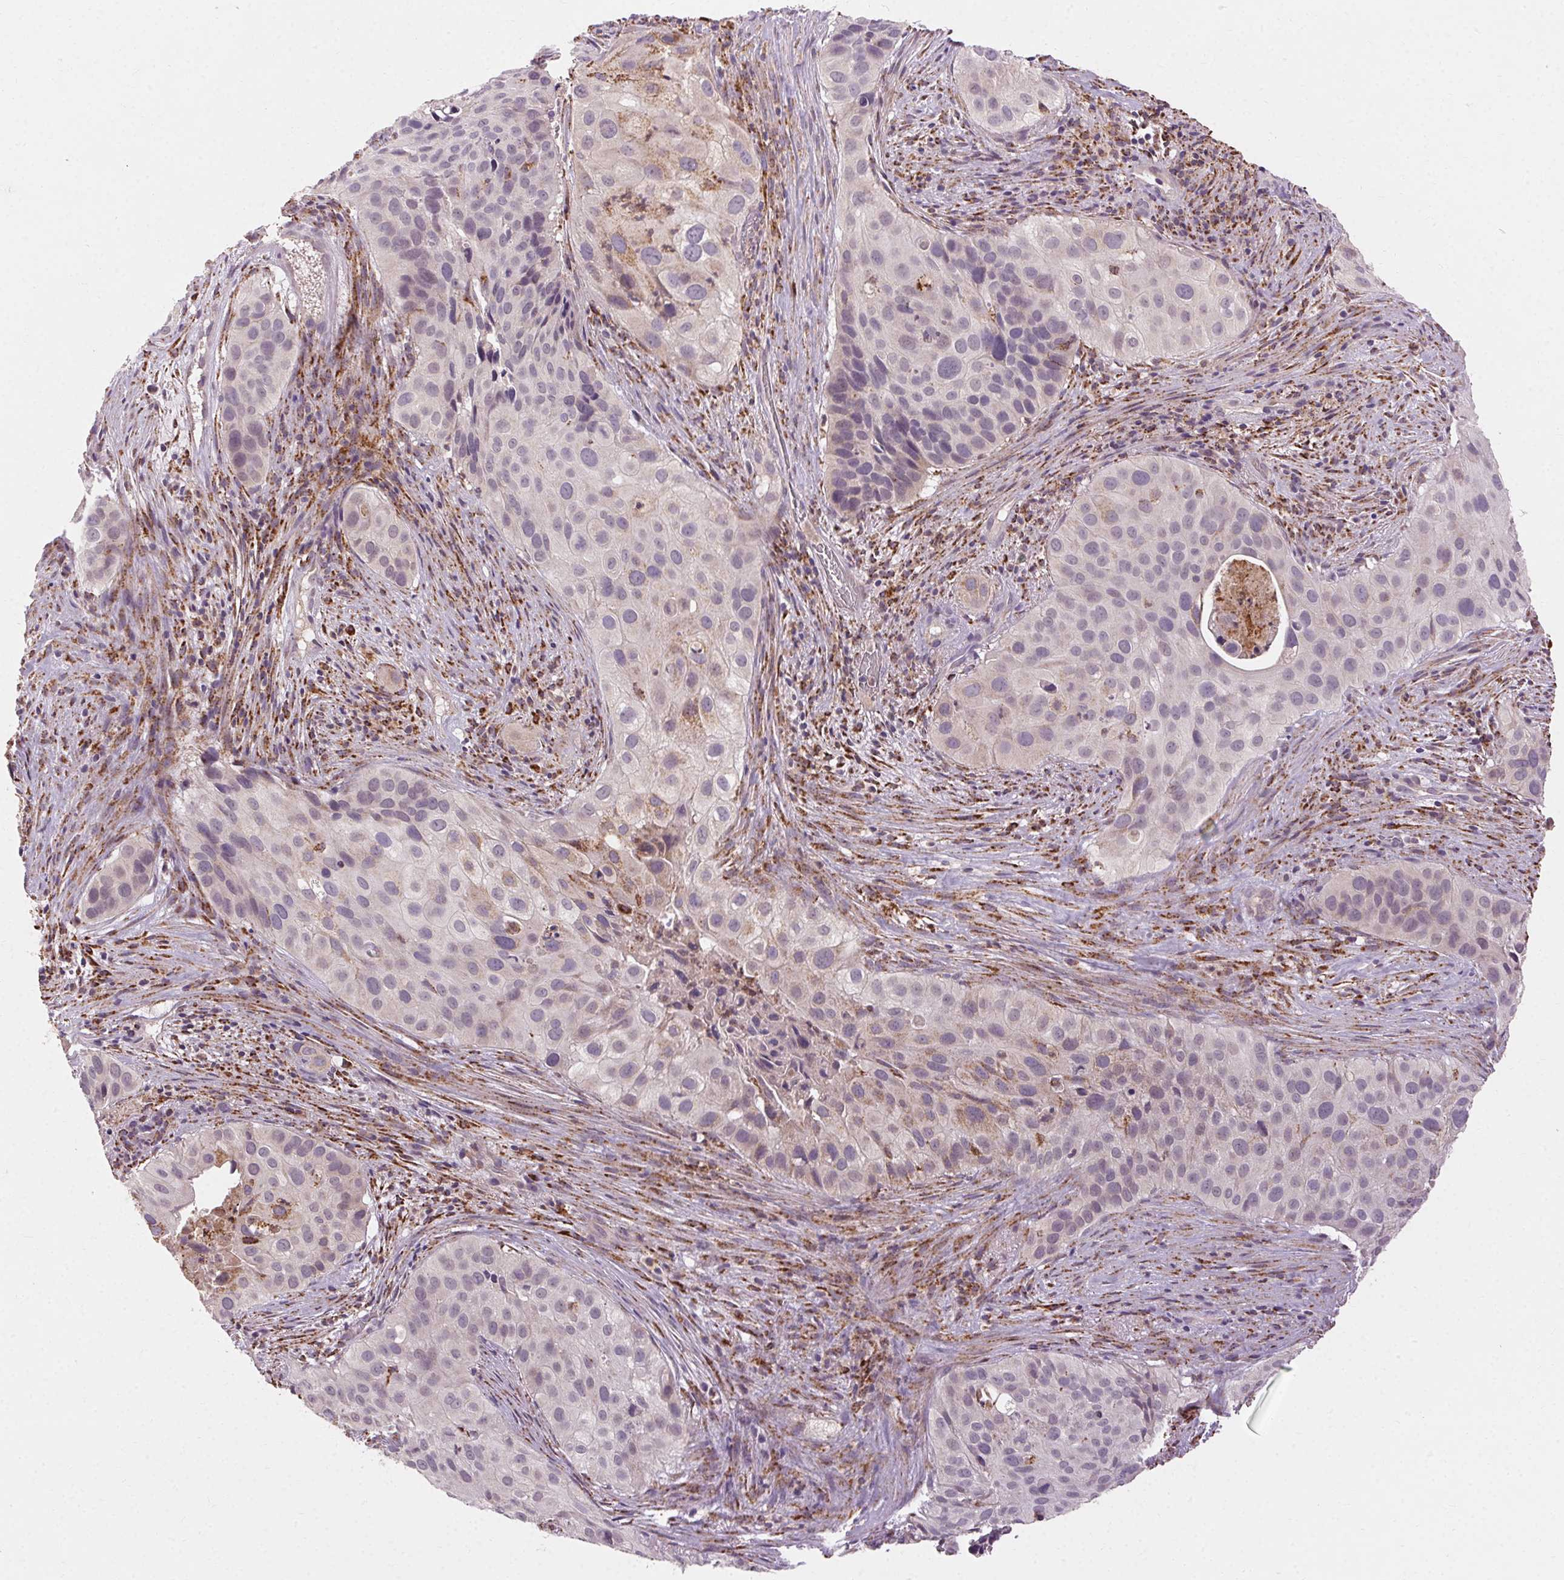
{"staining": {"intensity": "moderate", "quantity": "<25%", "location": "cytoplasmic/membranous"}, "tissue": "cervical cancer", "cell_type": "Tumor cells", "image_type": "cancer", "snomed": [{"axis": "morphology", "description": "Squamous cell carcinoma, NOS"}, {"axis": "topography", "description": "Cervix"}], "caption": "Tumor cells exhibit moderate cytoplasmic/membranous expression in about <25% of cells in cervical squamous cell carcinoma. (Brightfield microscopy of DAB IHC at high magnification).", "gene": "REP15", "patient": {"sex": "female", "age": 38}}